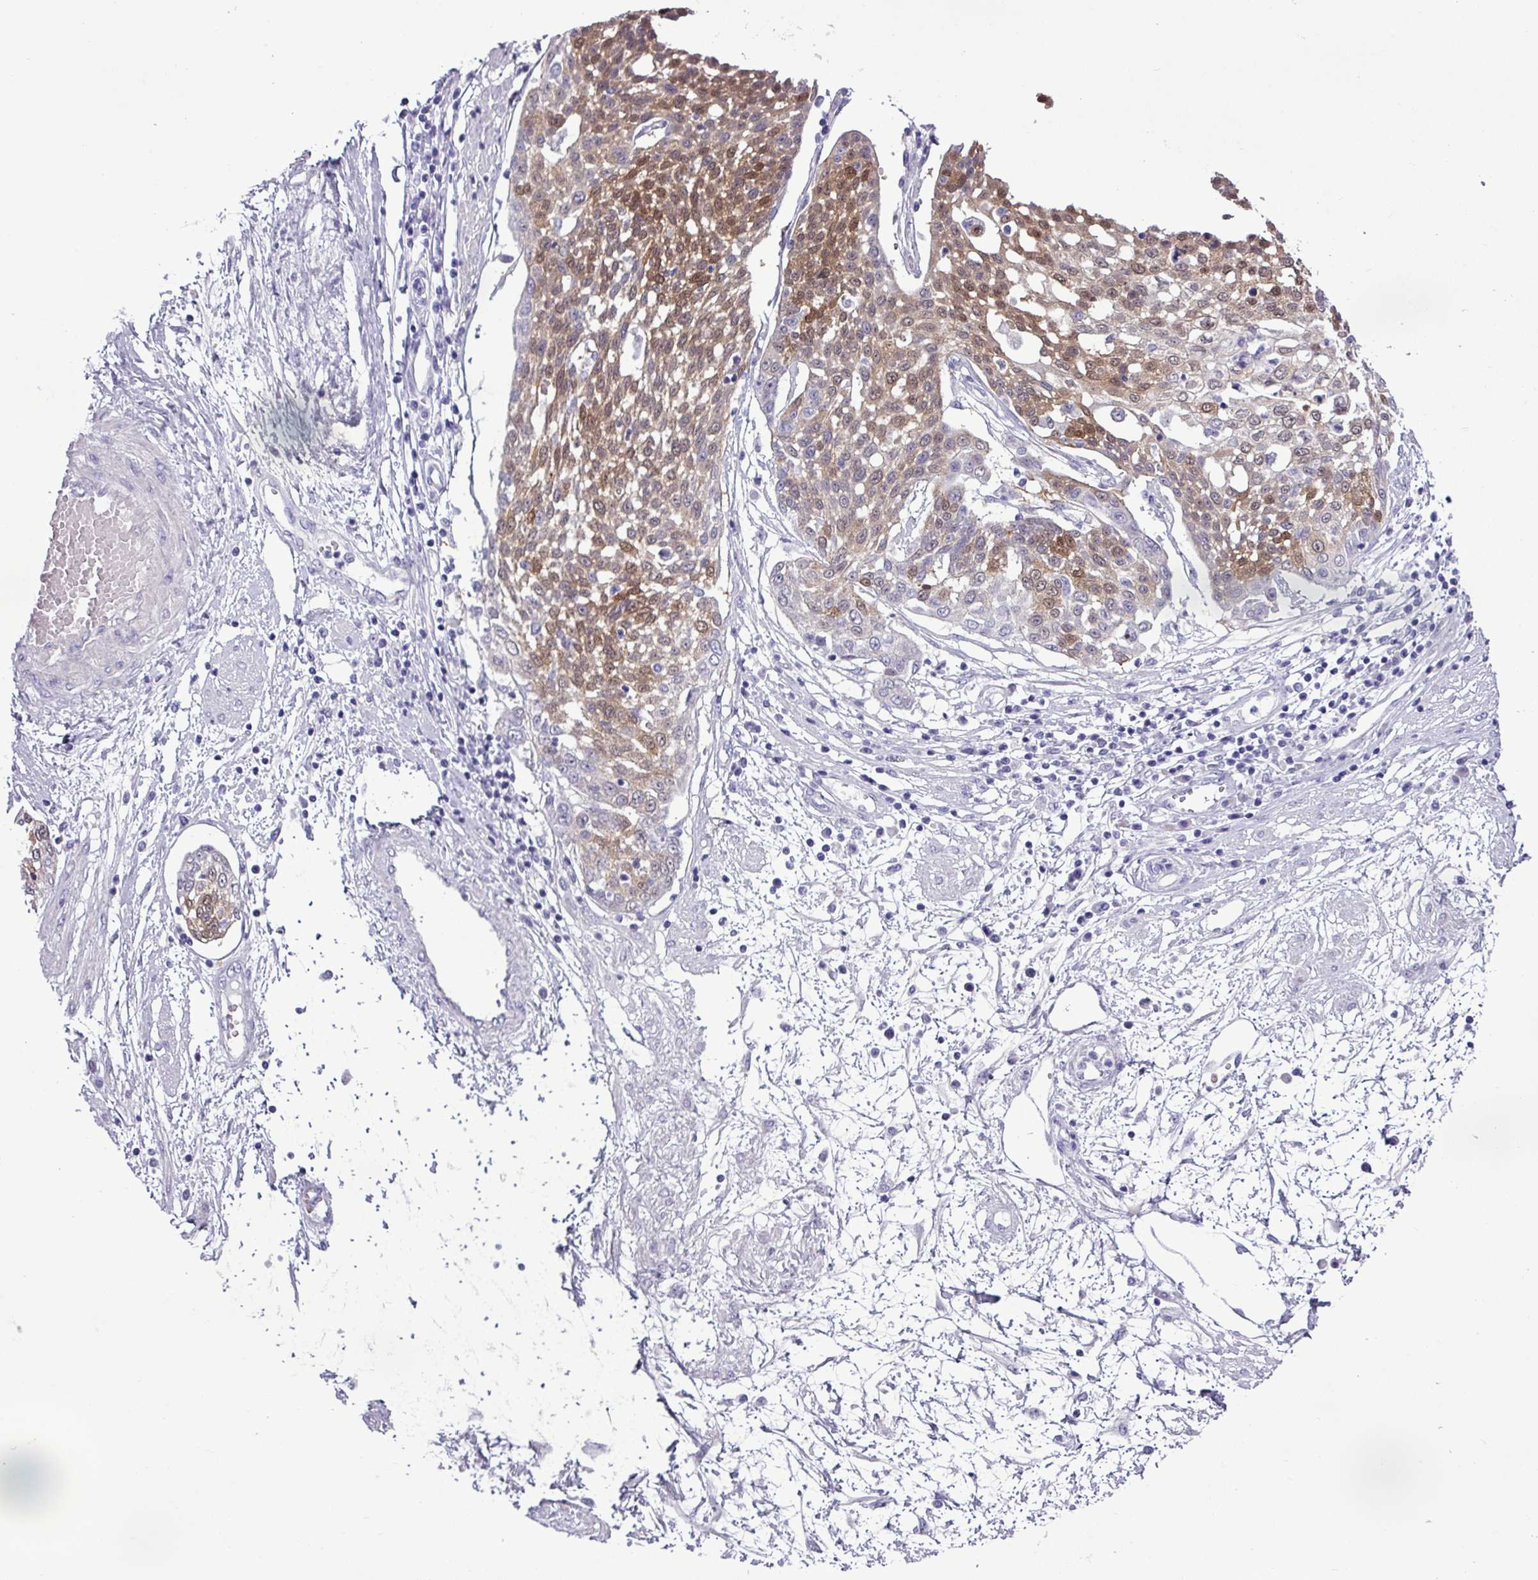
{"staining": {"intensity": "moderate", "quantity": ">75%", "location": "cytoplasmic/membranous,nuclear"}, "tissue": "cervical cancer", "cell_type": "Tumor cells", "image_type": "cancer", "snomed": [{"axis": "morphology", "description": "Squamous cell carcinoma, NOS"}, {"axis": "topography", "description": "Cervix"}], "caption": "Immunohistochemistry (IHC) histopathology image of cervical cancer stained for a protein (brown), which exhibits medium levels of moderate cytoplasmic/membranous and nuclear expression in approximately >75% of tumor cells.", "gene": "ALDH3A1", "patient": {"sex": "female", "age": 34}}